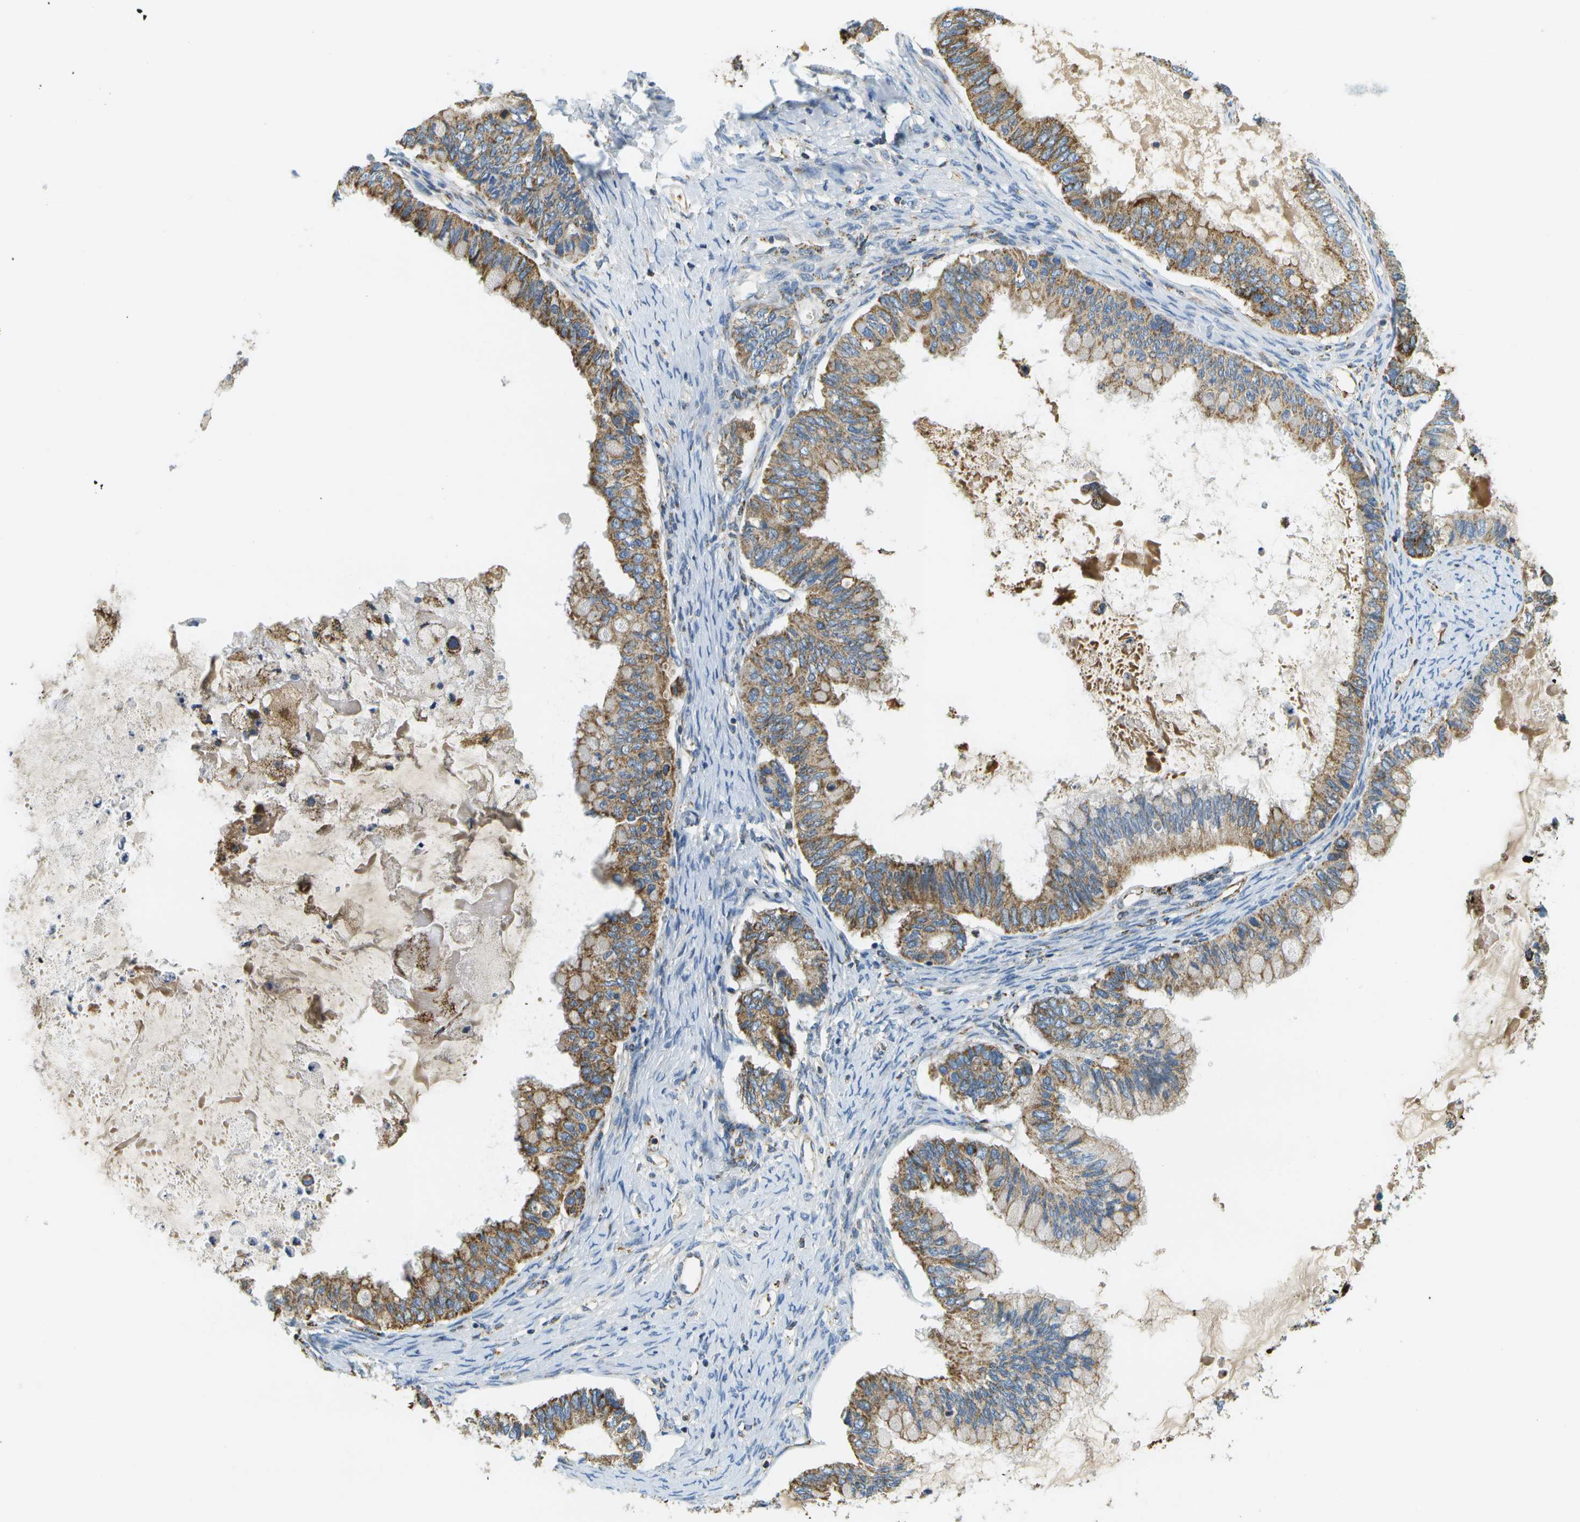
{"staining": {"intensity": "moderate", "quantity": ">75%", "location": "cytoplasmic/membranous"}, "tissue": "ovarian cancer", "cell_type": "Tumor cells", "image_type": "cancer", "snomed": [{"axis": "morphology", "description": "Cystadenocarcinoma, mucinous, NOS"}, {"axis": "topography", "description": "Ovary"}], "caption": "Tumor cells demonstrate medium levels of moderate cytoplasmic/membranous staining in approximately >75% of cells in ovarian mucinous cystadenocarcinoma.", "gene": "HLCS", "patient": {"sex": "female", "age": 80}}